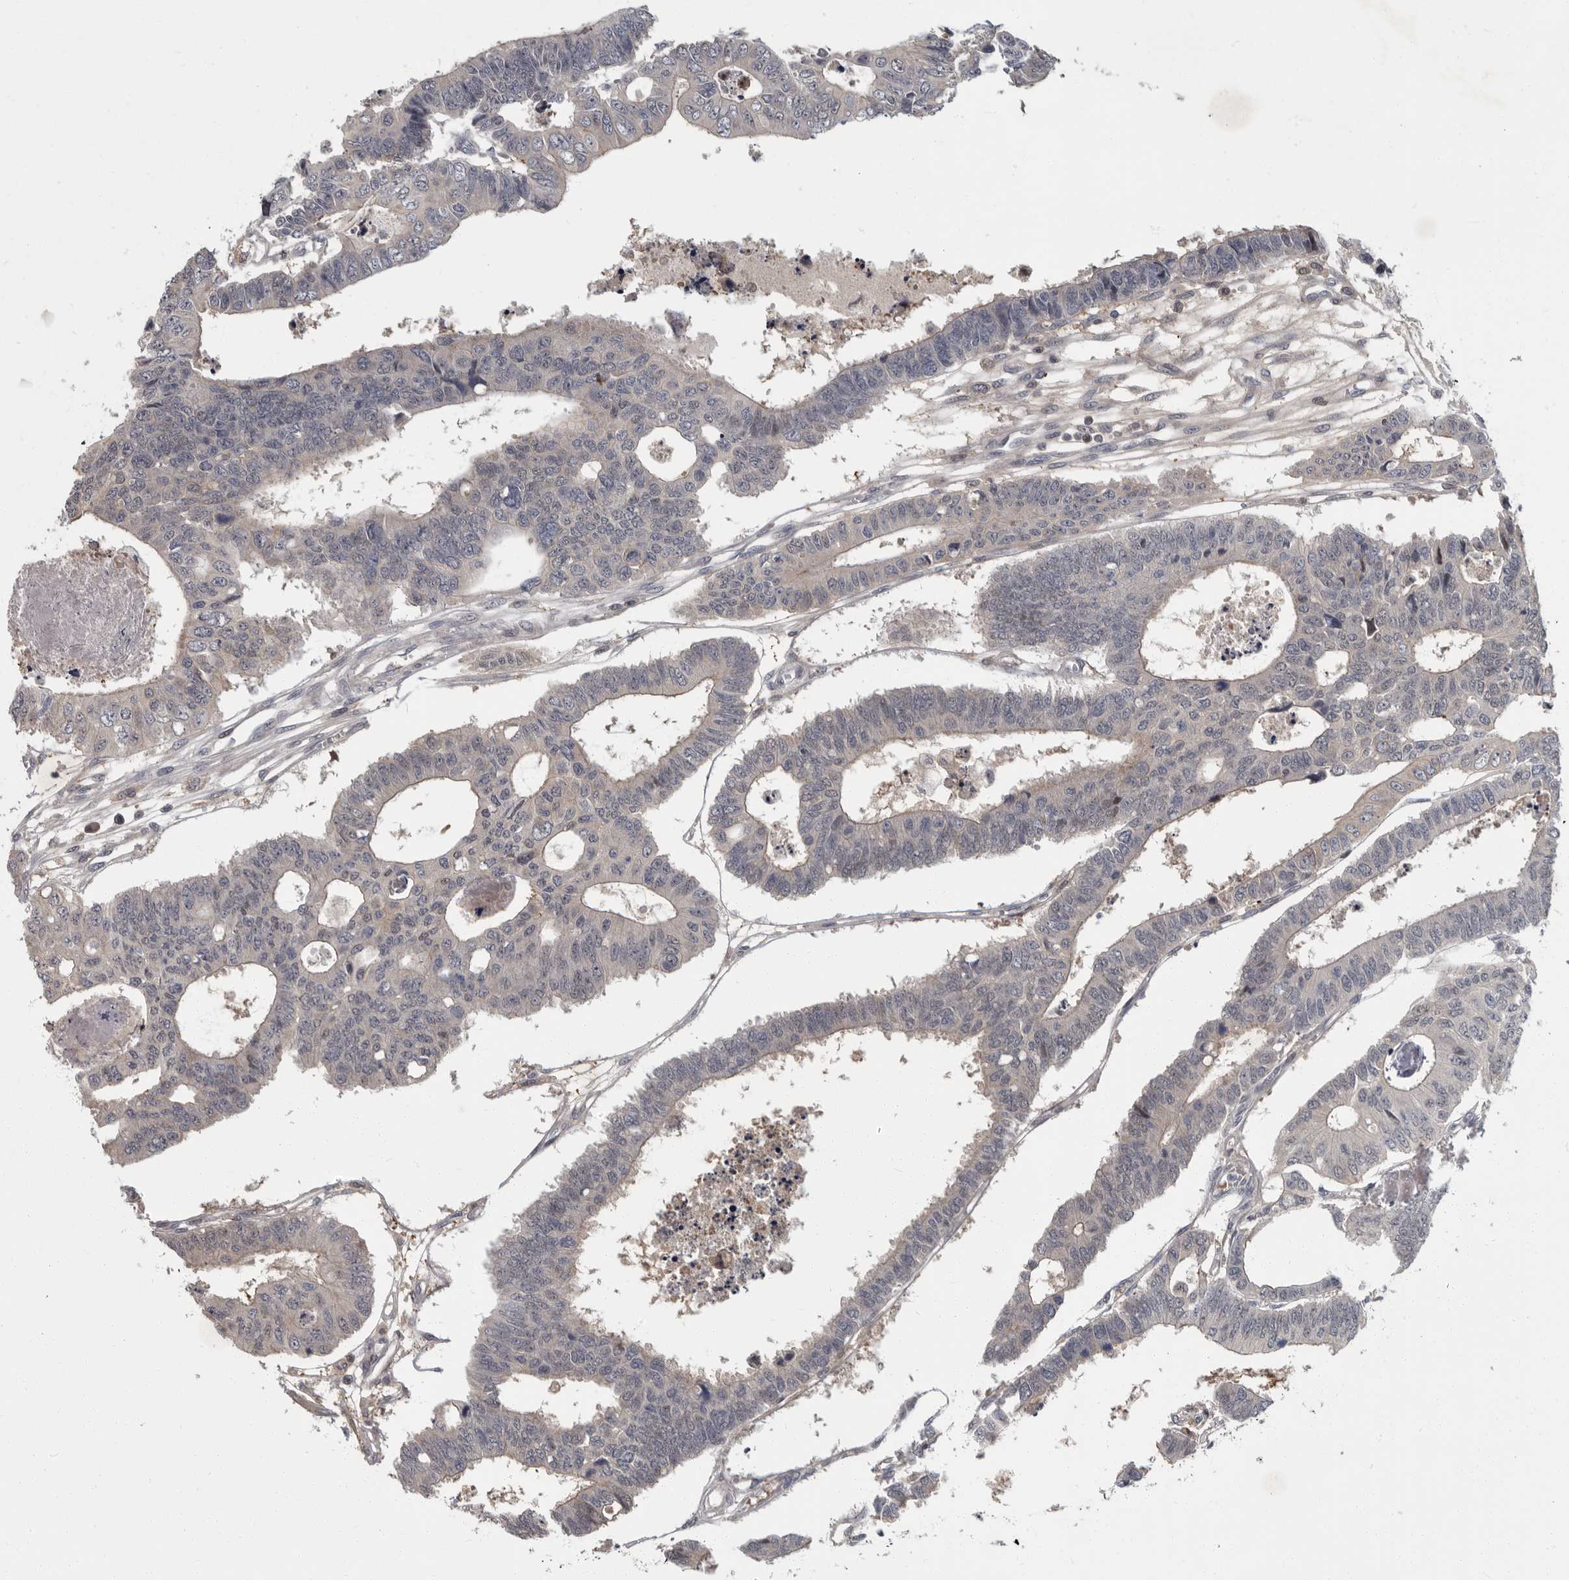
{"staining": {"intensity": "negative", "quantity": "none", "location": "none"}, "tissue": "colorectal cancer", "cell_type": "Tumor cells", "image_type": "cancer", "snomed": [{"axis": "morphology", "description": "Adenocarcinoma, NOS"}, {"axis": "topography", "description": "Rectum"}], "caption": "Tumor cells show no significant protein positivity in adenocarcinoma (colorectal).", "gene": "PDE7A", "patient": {"sex": "male", "age": 84}}